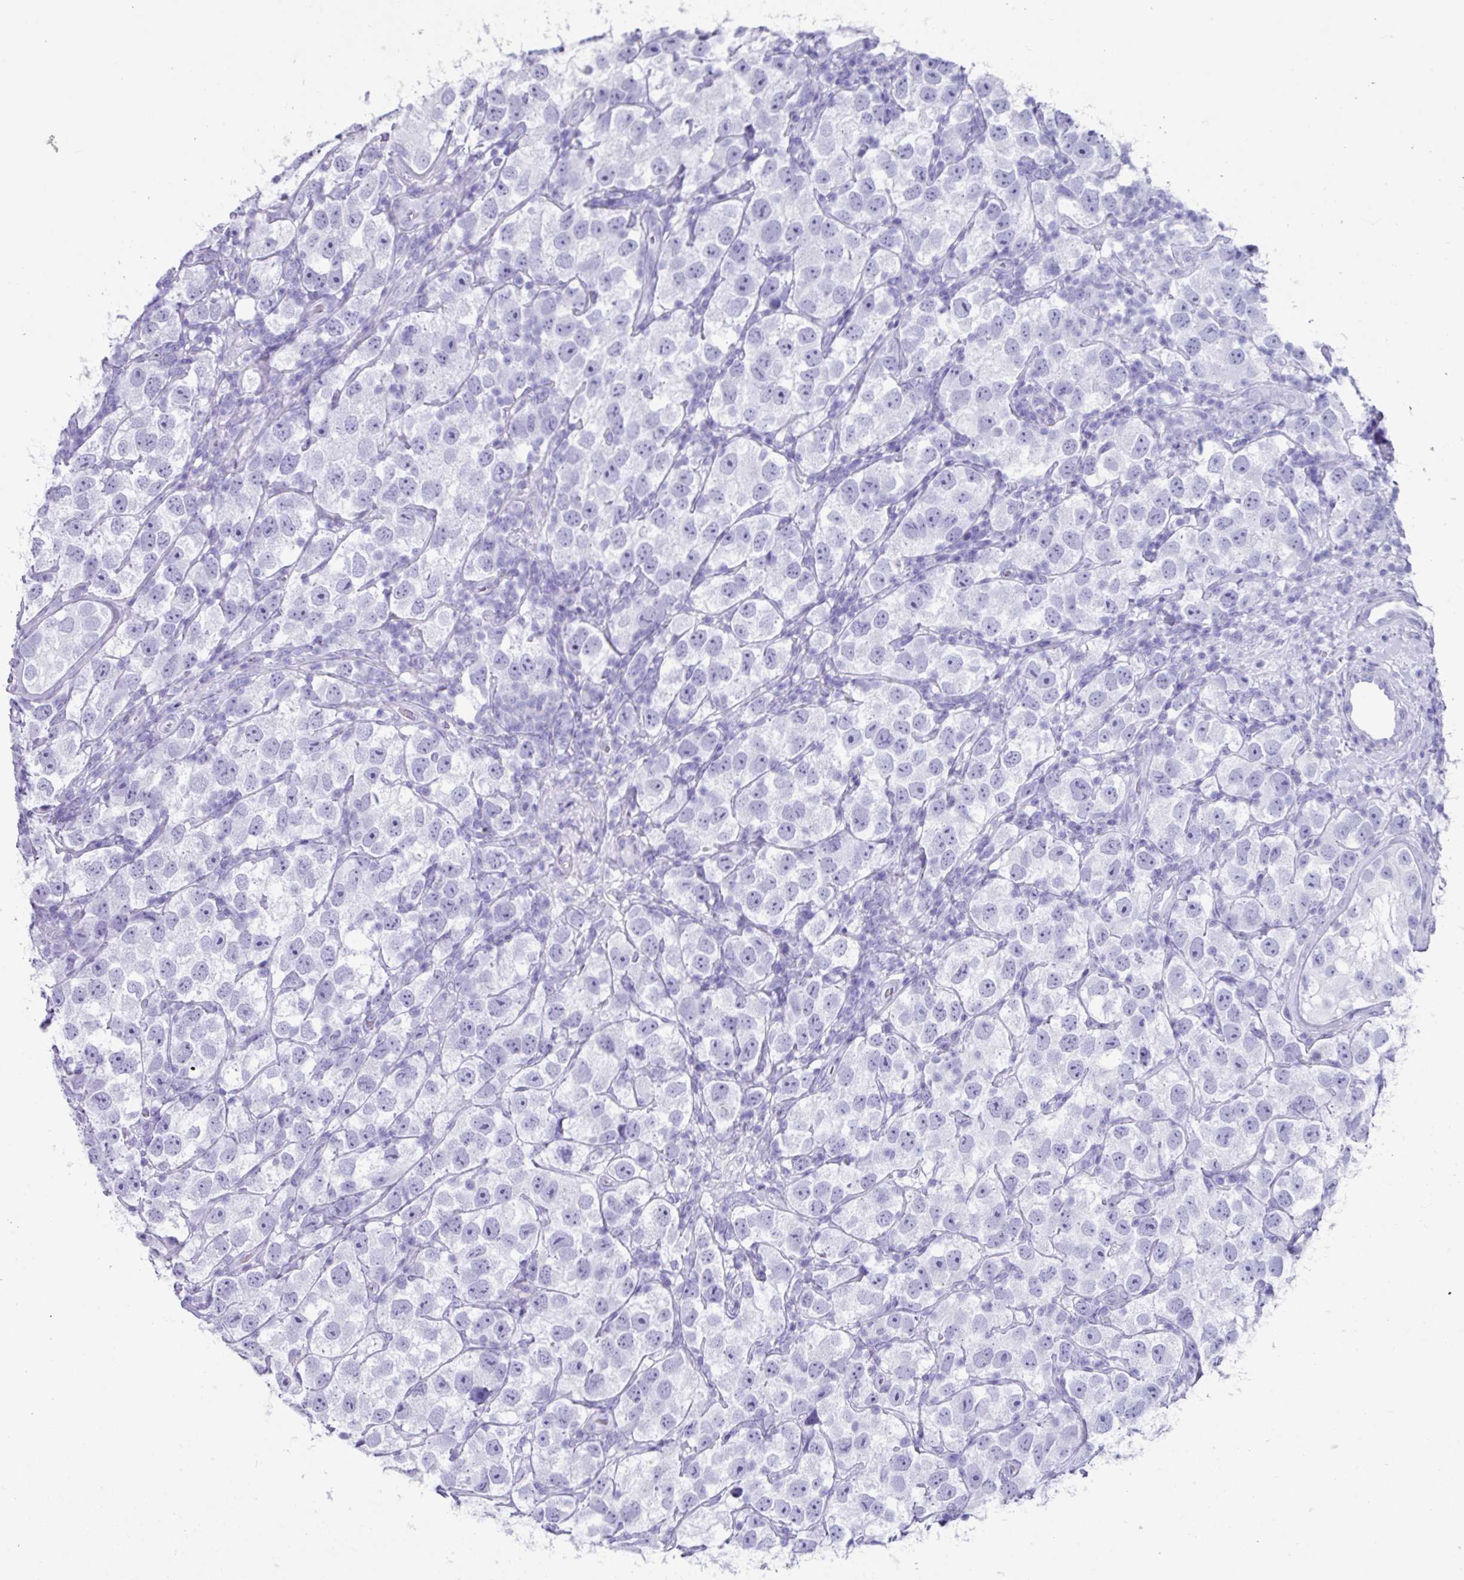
{"staining": {"intensity": "negative", "quantity": "none", "location": "none"}, "tissue": "testis cancer", "cell_type": "Tumor cells", "image_type": "cancer", "snomed": [{"axis": "morphology", "description": "Seminoma, NOS"}, {"axis": "topography", "description": "Testis"}], "caption": "This is a micrograph of immunohistochemistry staining of testis cancer (seminoma), which shows no staining in tumor cells.", "gene": "NCCRP1", "patient": {"sex": "male", "age": 26}}